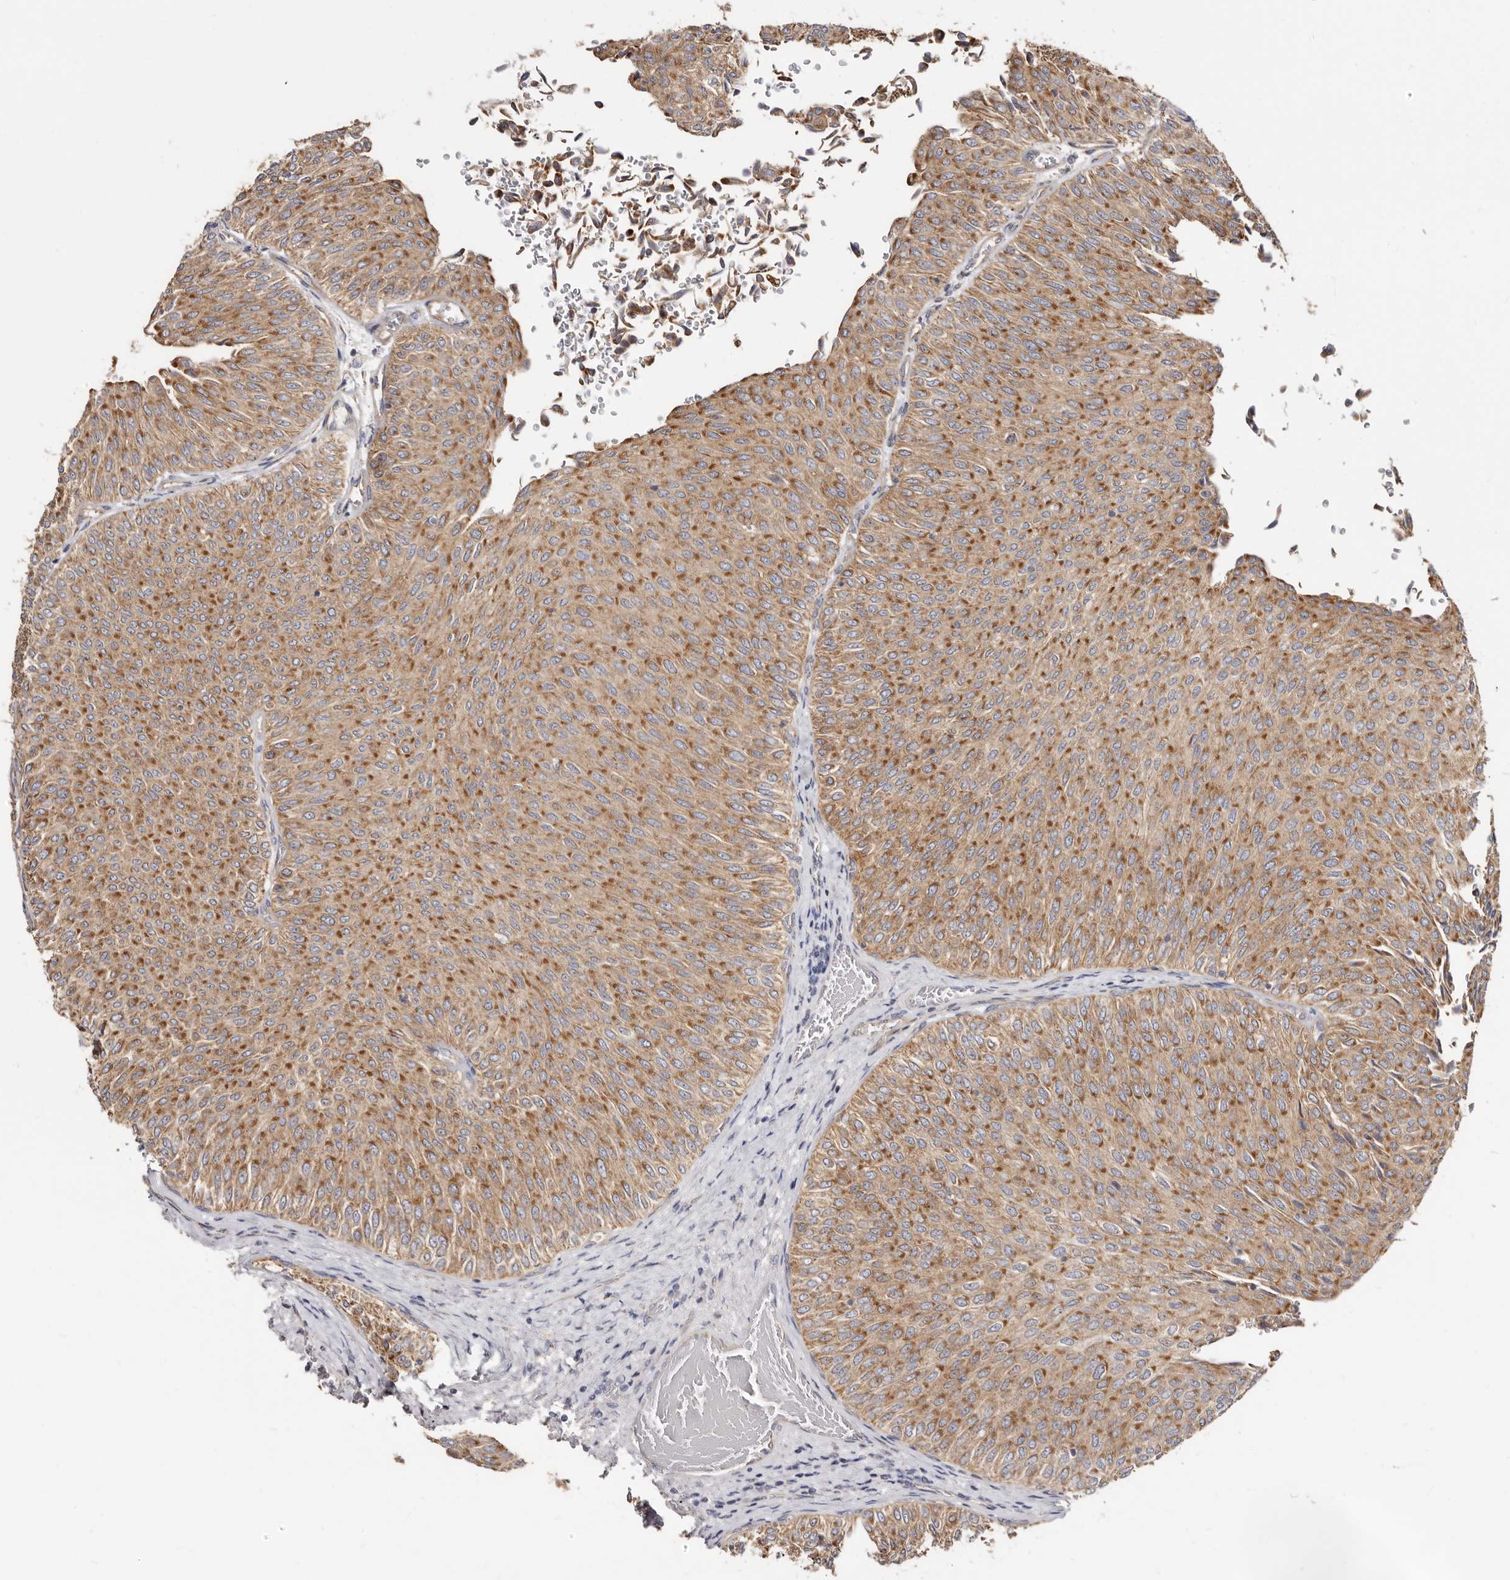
{"staining": {"intensity": "moderate", "quantity": ">75%", "location": "cytoplasmic/membranous"}, "tissue": "urothelial cancer", "cell_type": "Tumor cells", "image_type": "cancer", "snomed": [{"axis": "morphology", "description": "Urothelial carcinoma, Low grade"}, {"axis": "topography", "description": "Urinary bladder"}], "caption": "Immunohistochemical staining of urothelial cancer exhibits moderate cytoplasmic/membranous protein staining in about >75% of tumor cells.", "gene": "BAIAP2L1", "patient": {"sex": "male", "age": 78}}